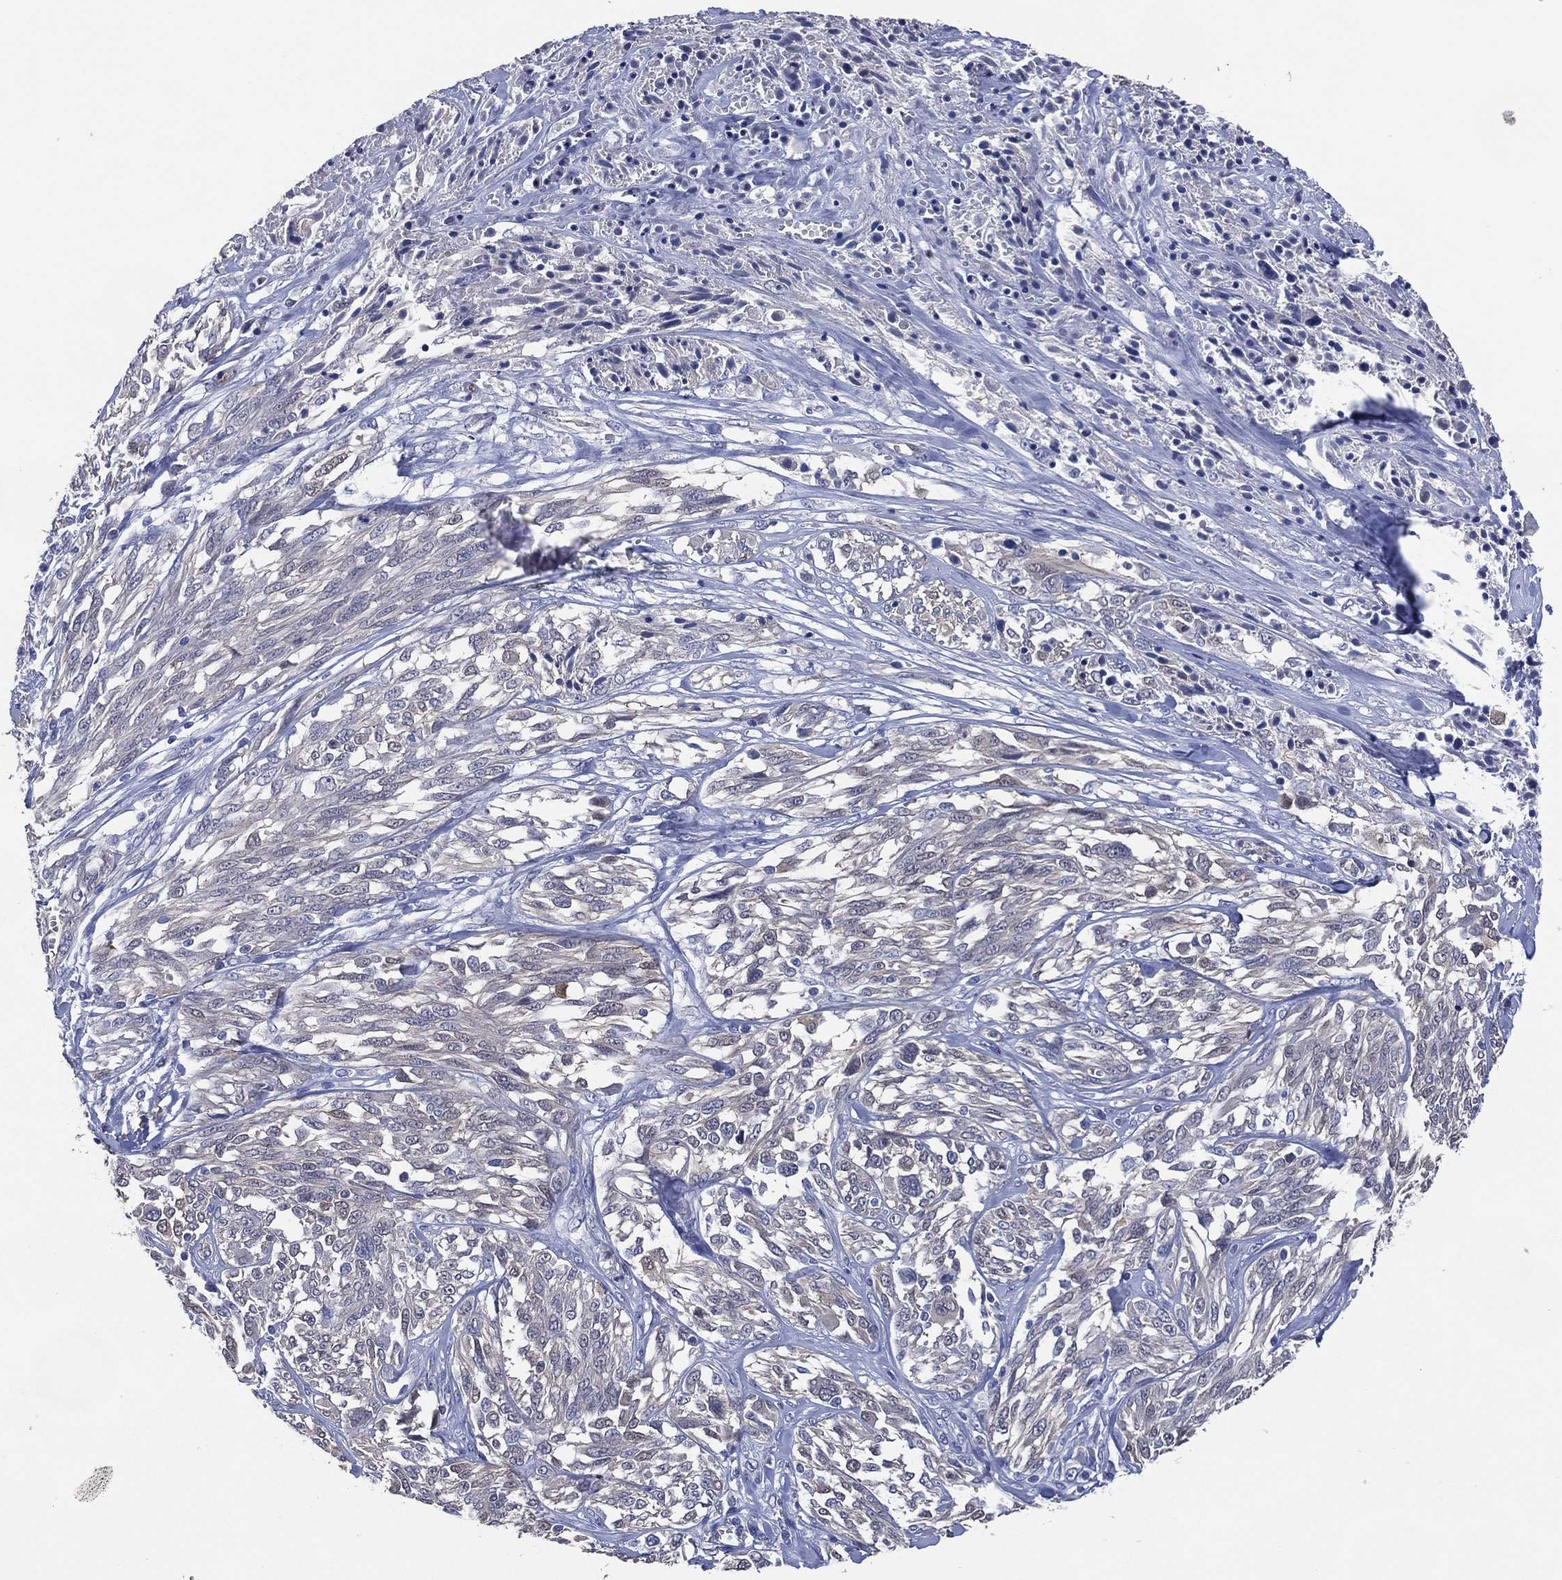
{"staining": {"intensity": "negative", "quantity": "none", "location": "none"}, "tissue": "melanoma", "cell_type": "Tumor cells", "image_type": "cancer", "snomed": [{"axis": "morphology", "description": "Malignant melanoma, NOS"}, {"axis": "topography", "description": "Skin"}], "caption": "A photomicrograph of human malignant melanoma is negative for staining in tumor cells.", "gene": "AK1", "patient": {"sex": "female", "age": 91}}